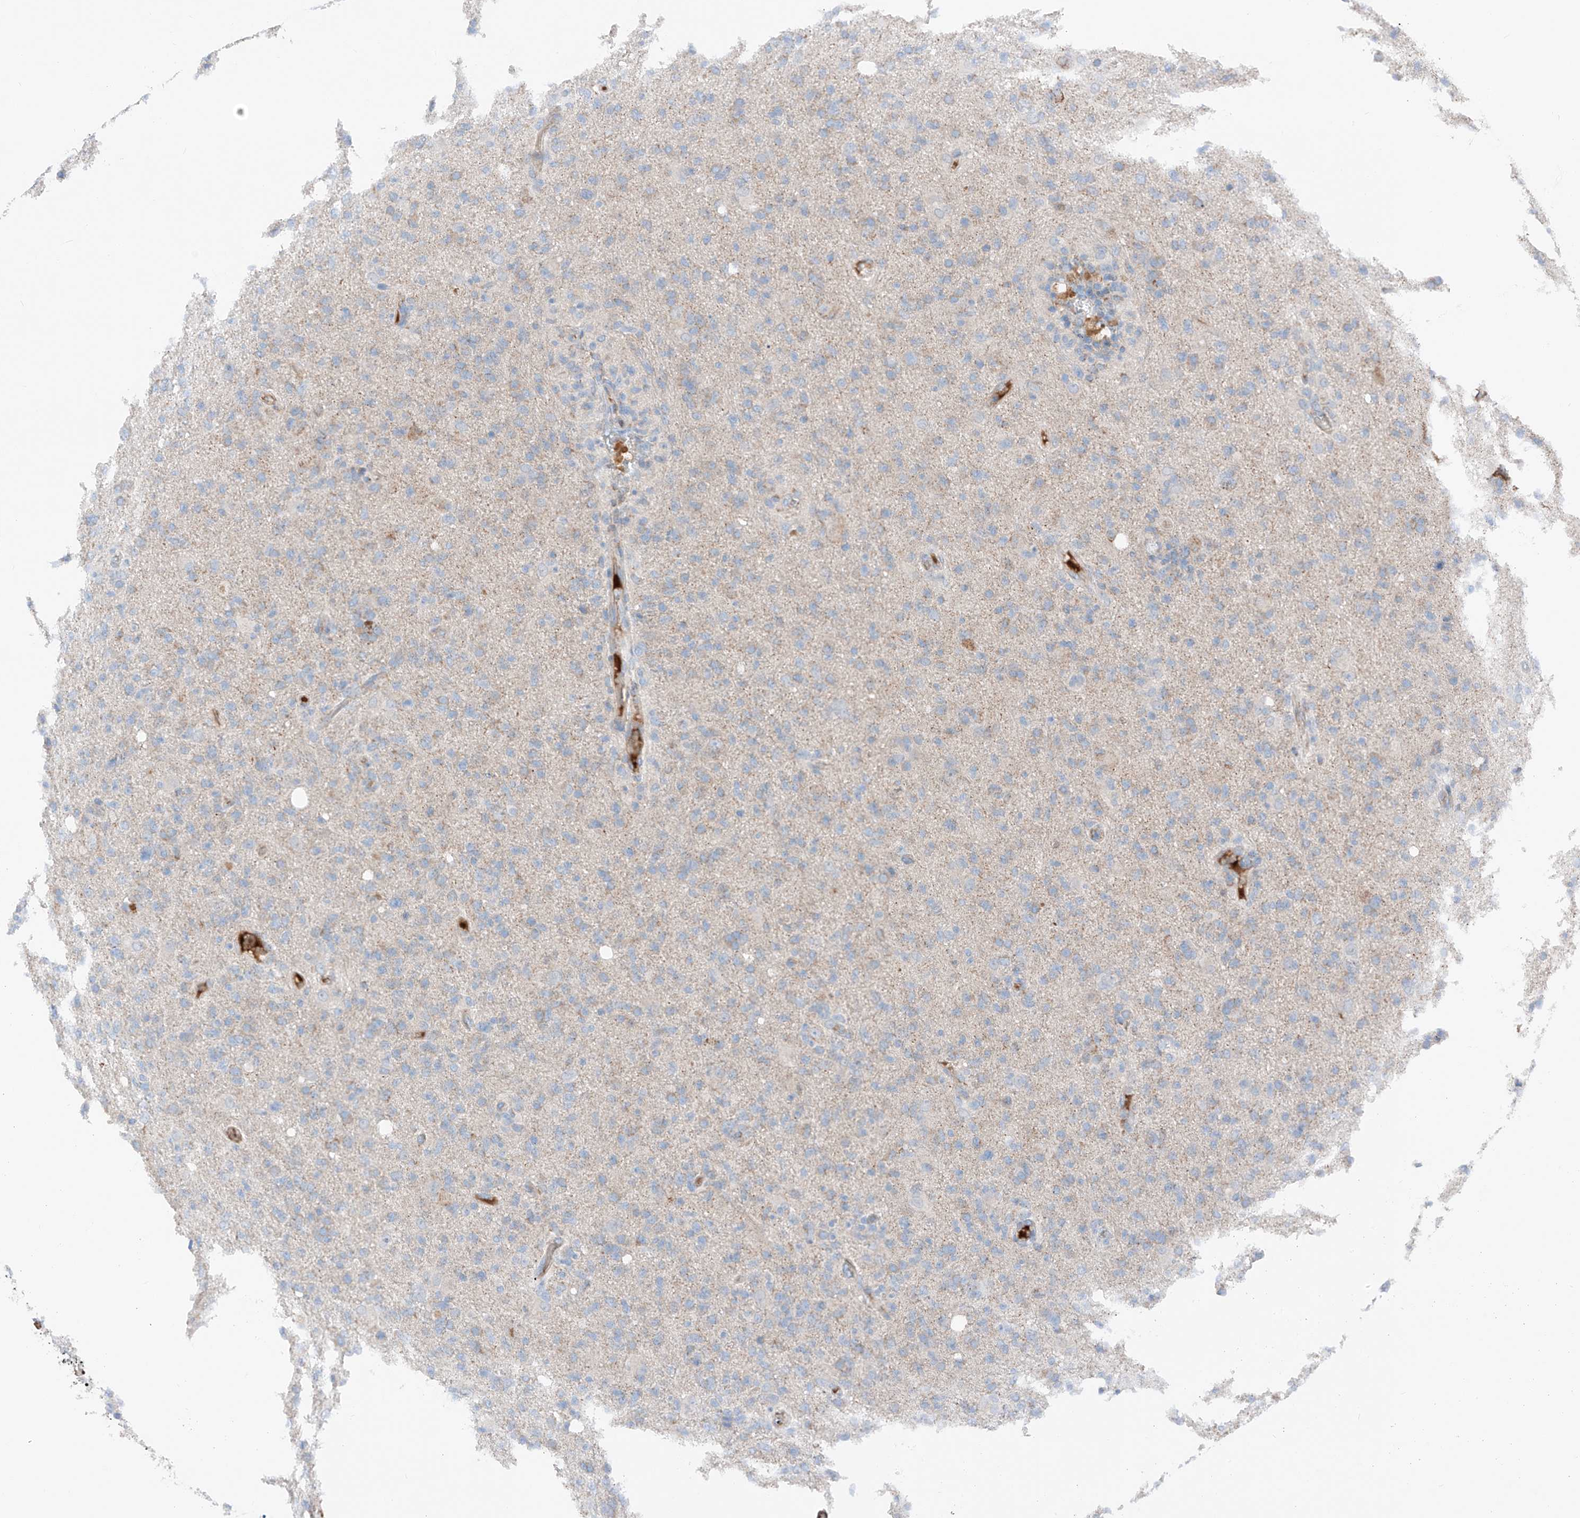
{"staining": {"intensity": "weak", "quantity": "<25%", "location": "cytoplasmic/membranous"}, "tissue": "glioma", "cell_type": "Tumor cells", "image_type": "cancer", "snomed": [{"axis": "morphology", "description": "Glioma, malignant, High grade"}, {"axis": "topography", "description": "Brain"}], "caption": "IHC of glioma shows no staining in tumor cells.", "gene": "MRAP", "patient": {"sex": "female", "age": 57}}